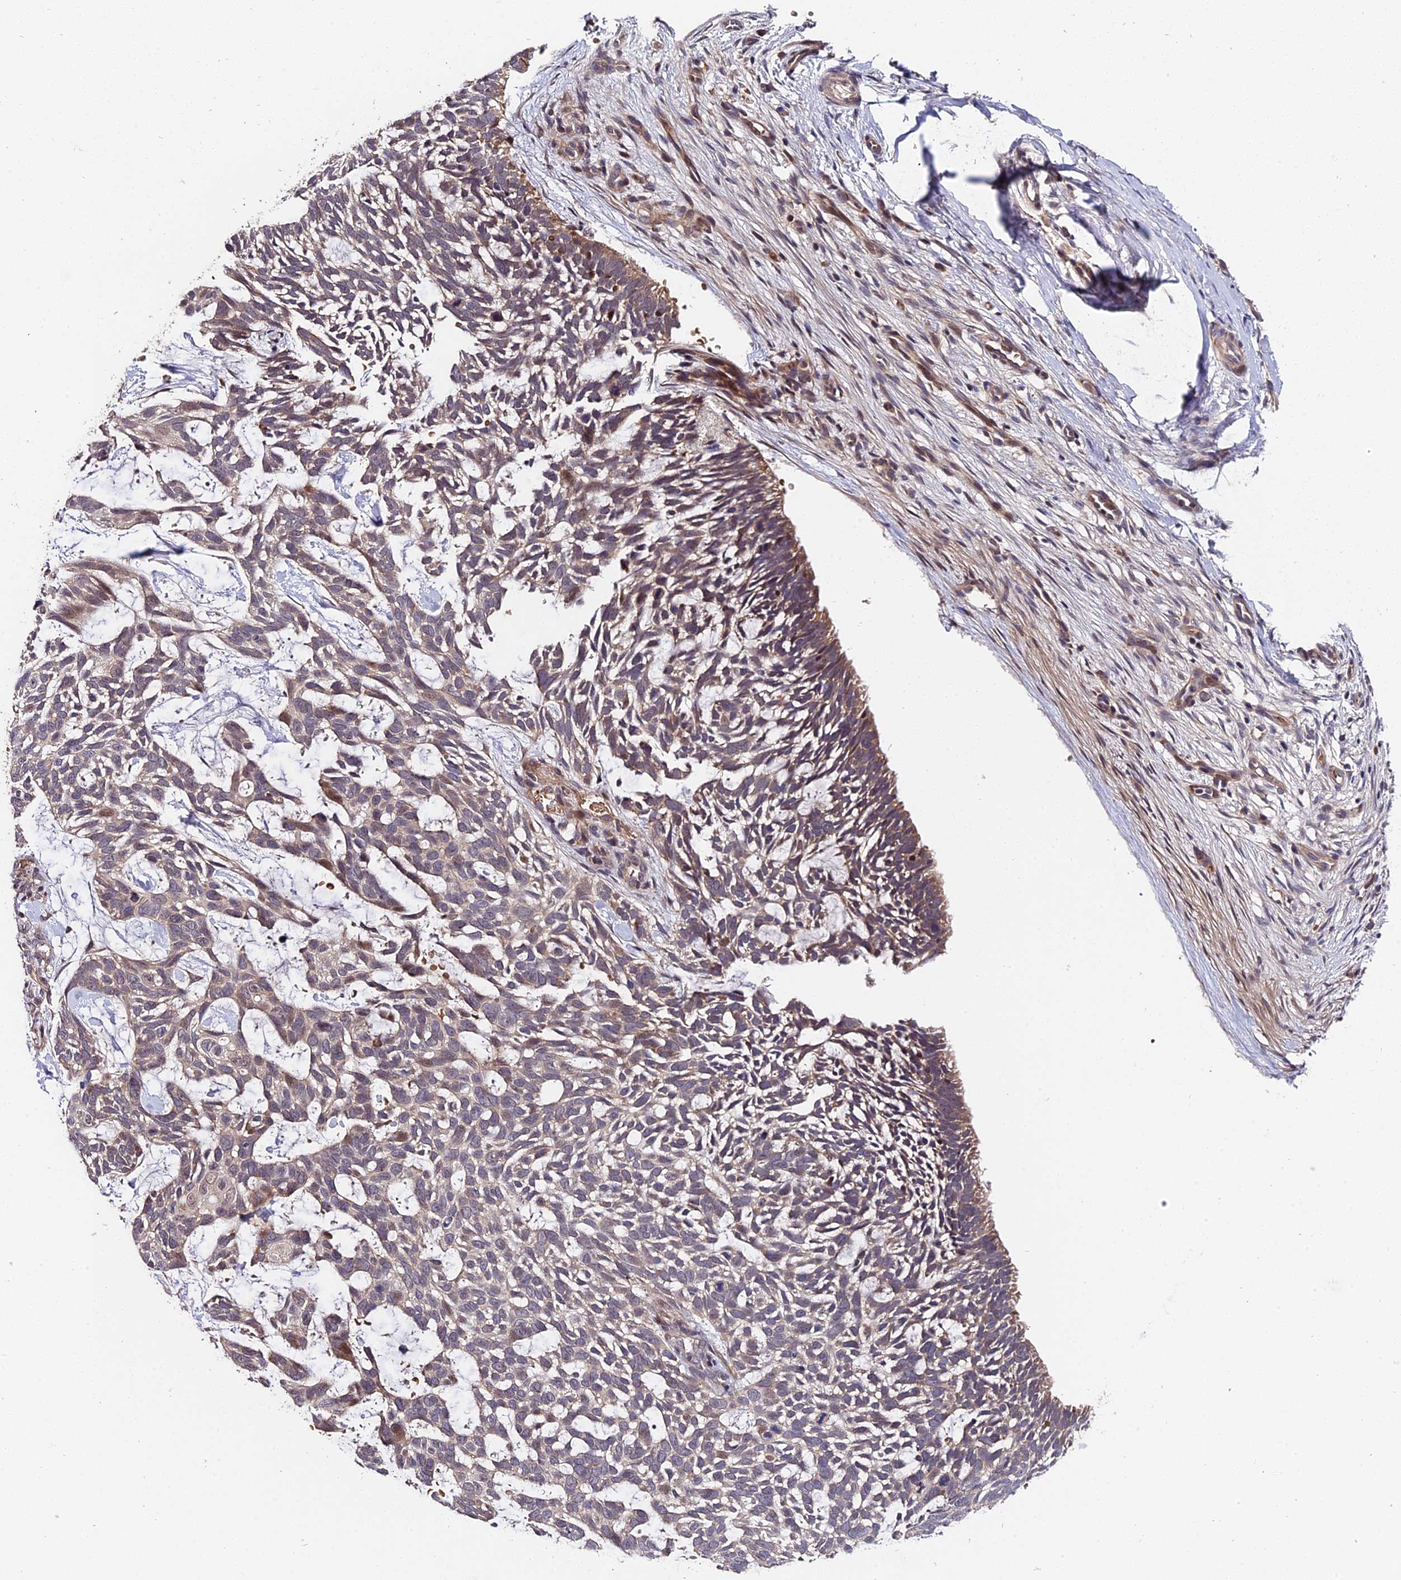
{"staining": {"intensity": "moderate", "quantity": "<25%", "location": "cytoplasmic/membranous"}, "tissue": "skin cancer", "cell_type": "Tumor cells", "image_type": "cancer", "snomed": [{"axis": "morphology", "description": "Basal cell carcinoma"}, {"axis": "topography", "description": "Skin"}], "caption": "Tumor cells demonstrate moderate cytoplasmic/membranous positivity in about <25% of cells in skin cancer.", "gene": "TRMT1", "patient": {"sex": "male", "age": 88}}